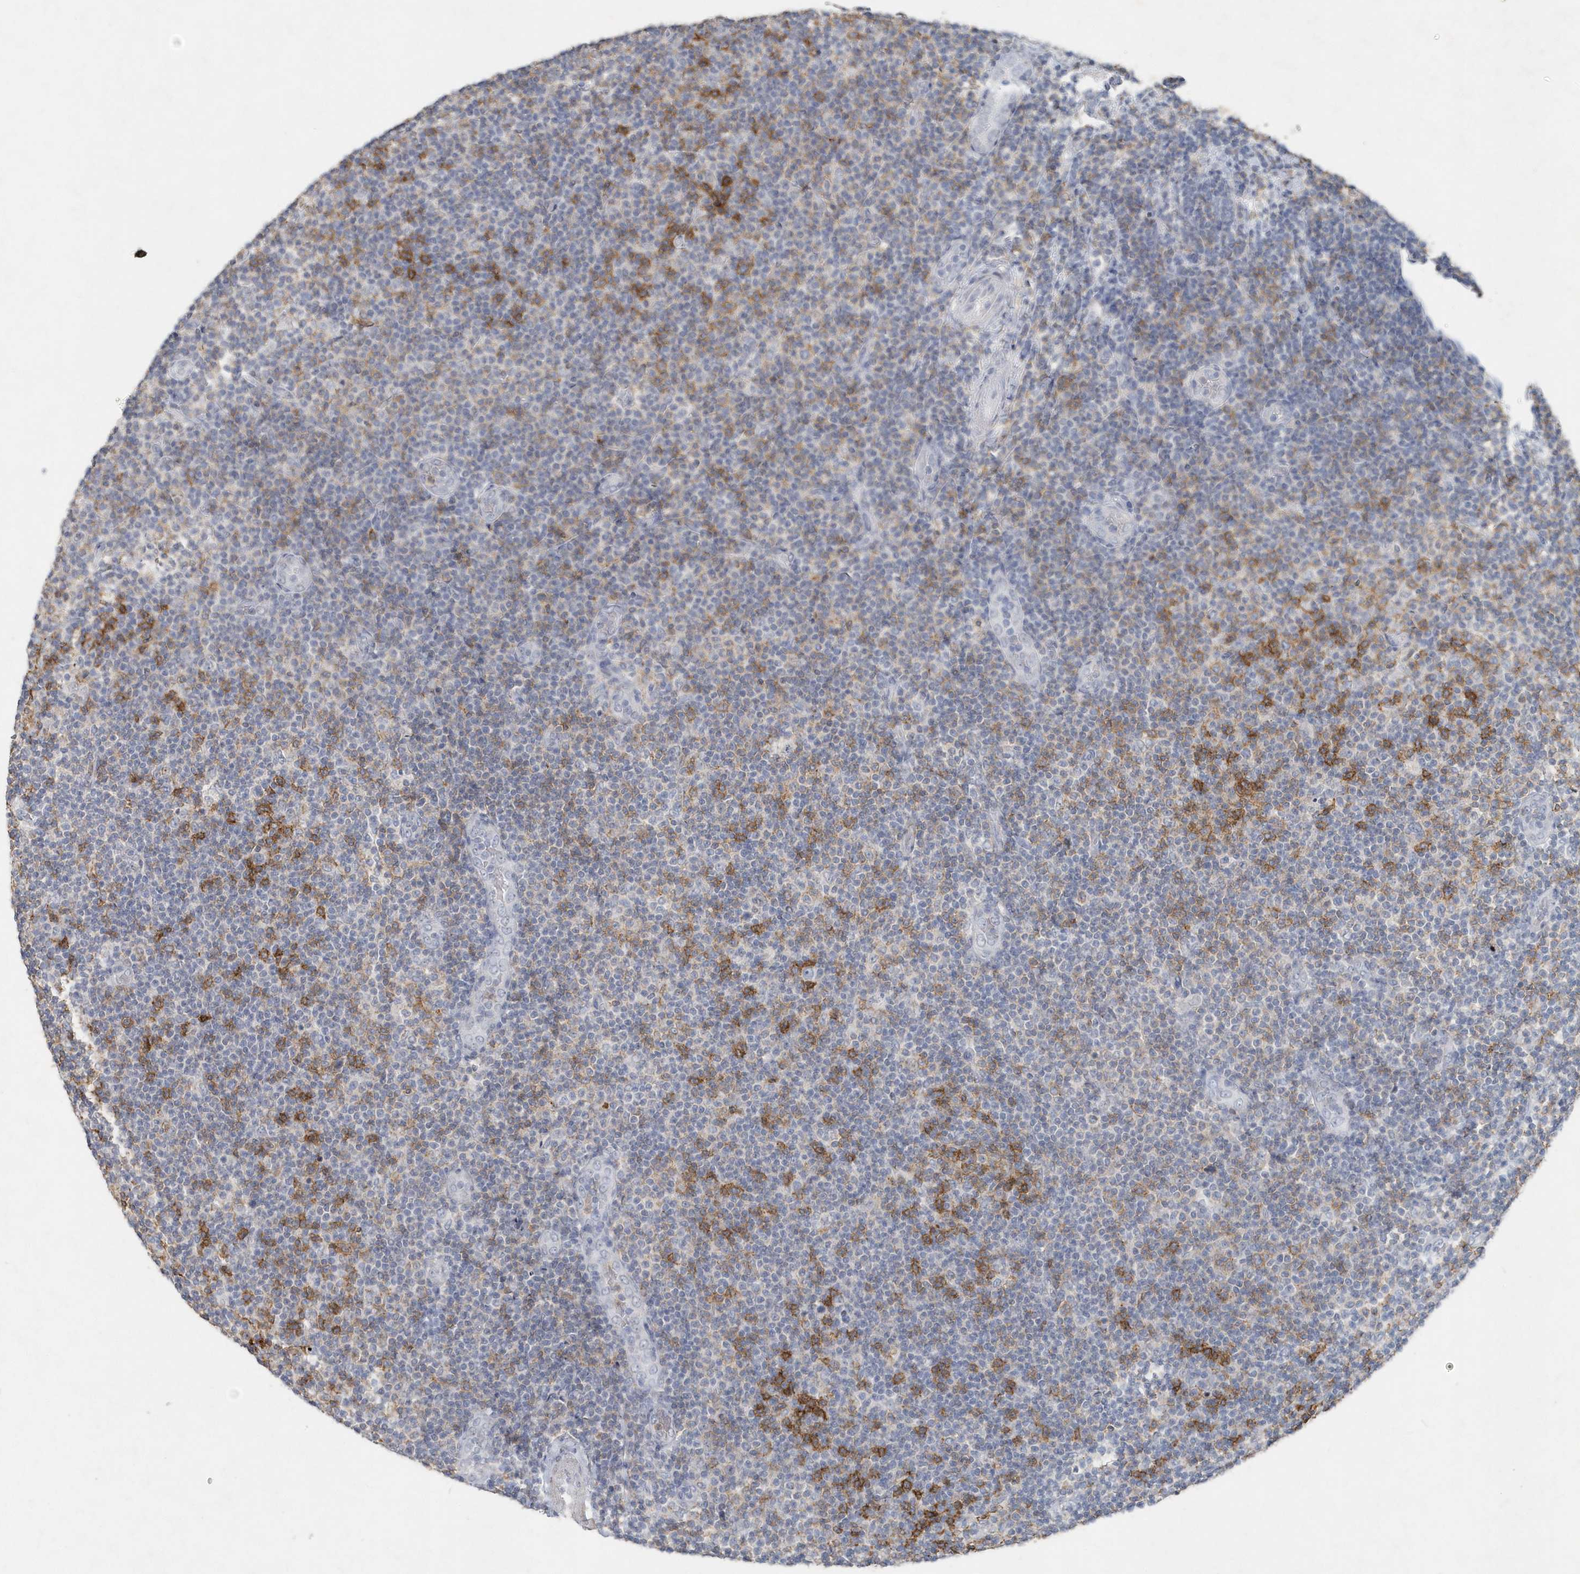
{"staining": {"intensity": "negative", "quantity": "none", "location": "none"}, "tissue": "lymphoma", "cell_type": "Tumor cells", "image_type": "cancer", "snomed": [{"axis": "morphology", "description": "Malignant lymphoma, non-Hodgkin's type, Low grade"}, {"axis": "topography", "description": "Lymph node"}], "caption": "Human lymphoma stained for a protein using immunohistochemistry (IHC) displays no positivity in tumor cells.", "gene": "PDCD1", "patient": {"sex": "male", "age": 83}}